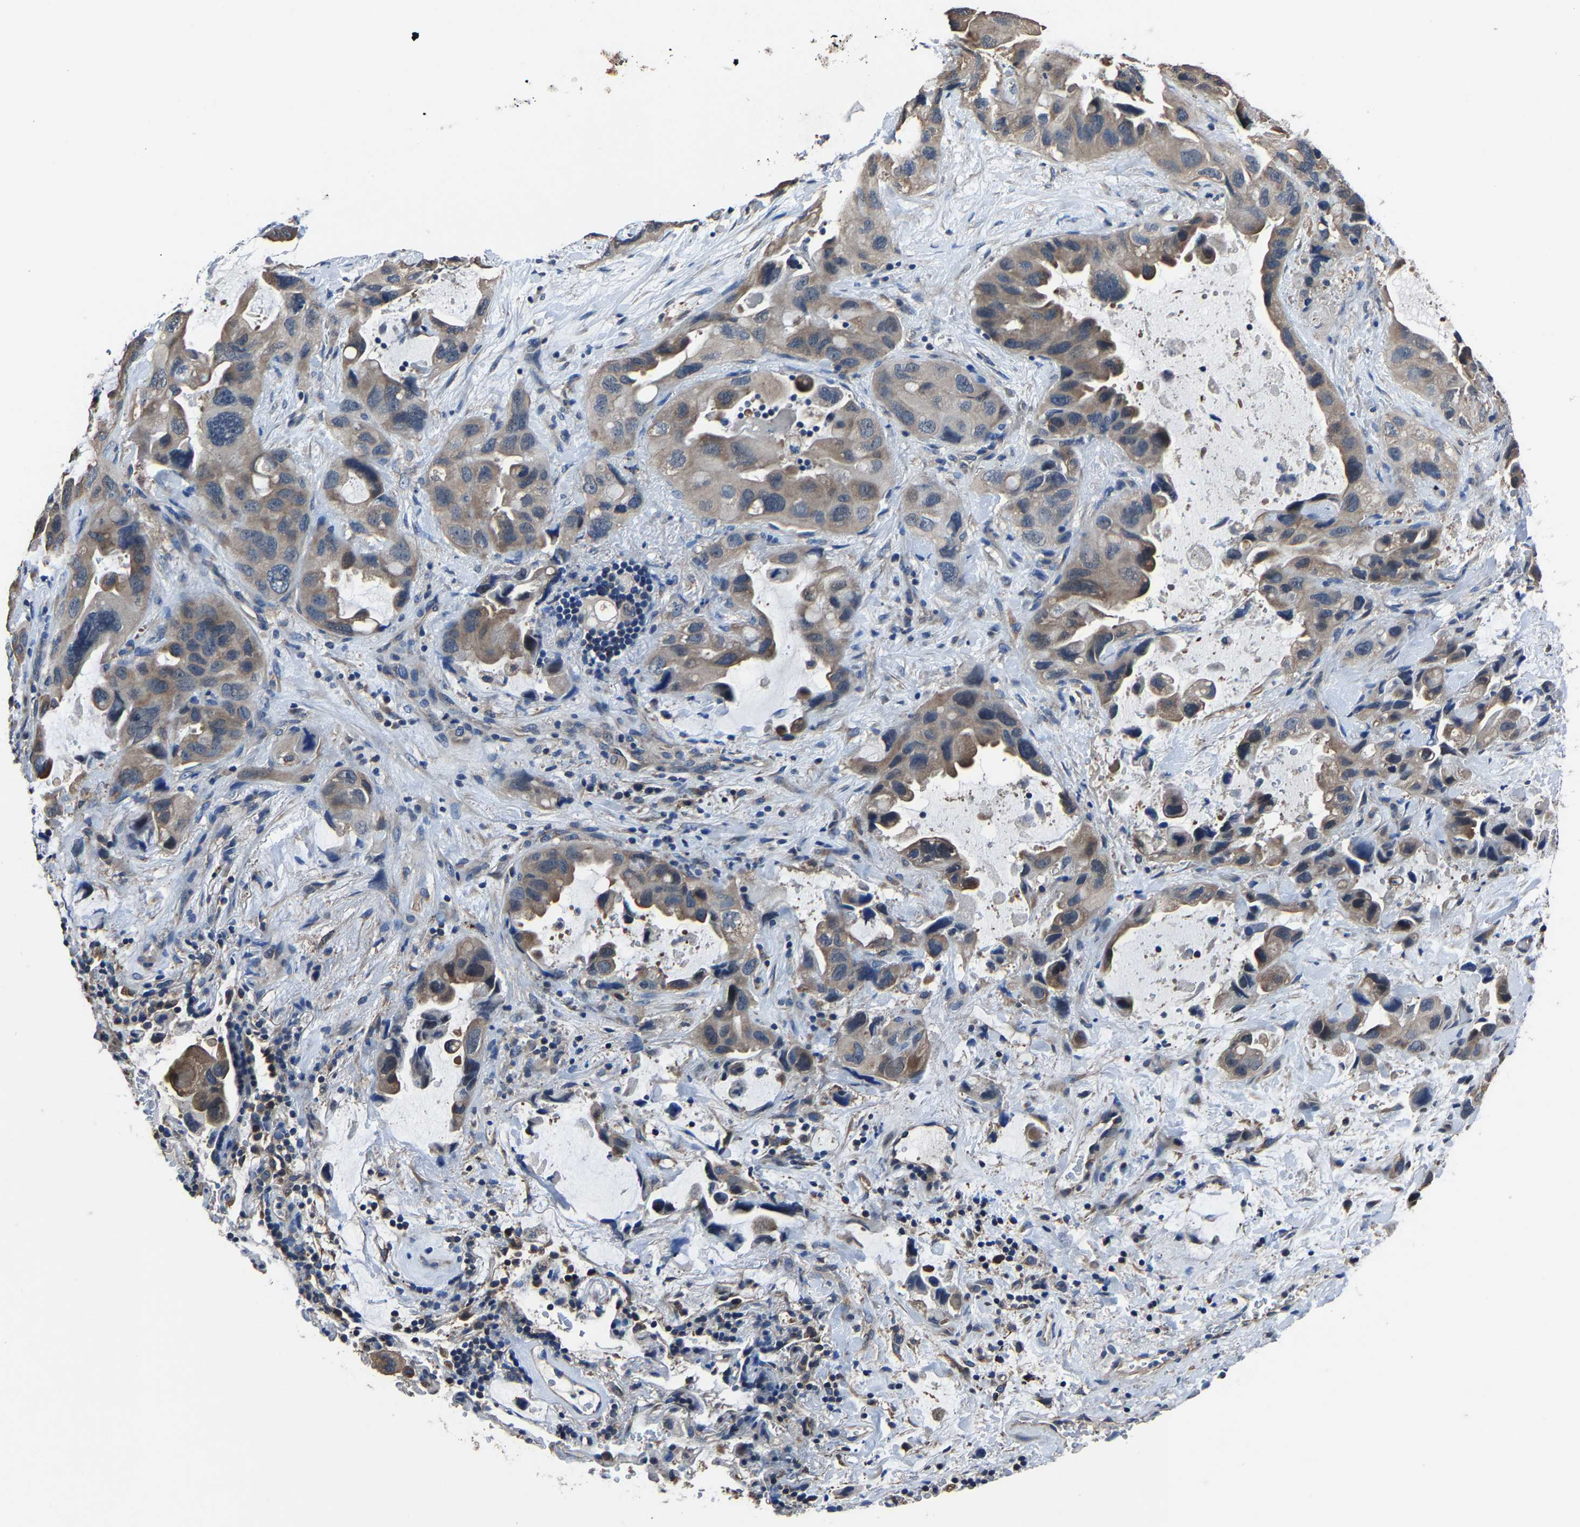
{"staining": {"intensity": "moderate", "quantity": "25%-75%", "location": "cytoplasmic/membranous"}, "tissue": "lung cancer", "cell_type": "Tumor cells", "image_type": "cancer", "snomed": [{"axis": "morphology", "description": "Squamous cell carcinoma, NOS"}, {"axis": "topography", "description": "Lung"}], "caption": "Lung cancer tissue demonstrates moderate cytoplasmic/membranous positivity in about 25%-75% of tumor cells, visualized by immunohistochemistry. (Stains: DAB in brown, nuclei in blue, Microscopy: brightfield microscopy at high magnification).", "gene": "STRBP", "patient": {"sex": "female", "age": 73}}